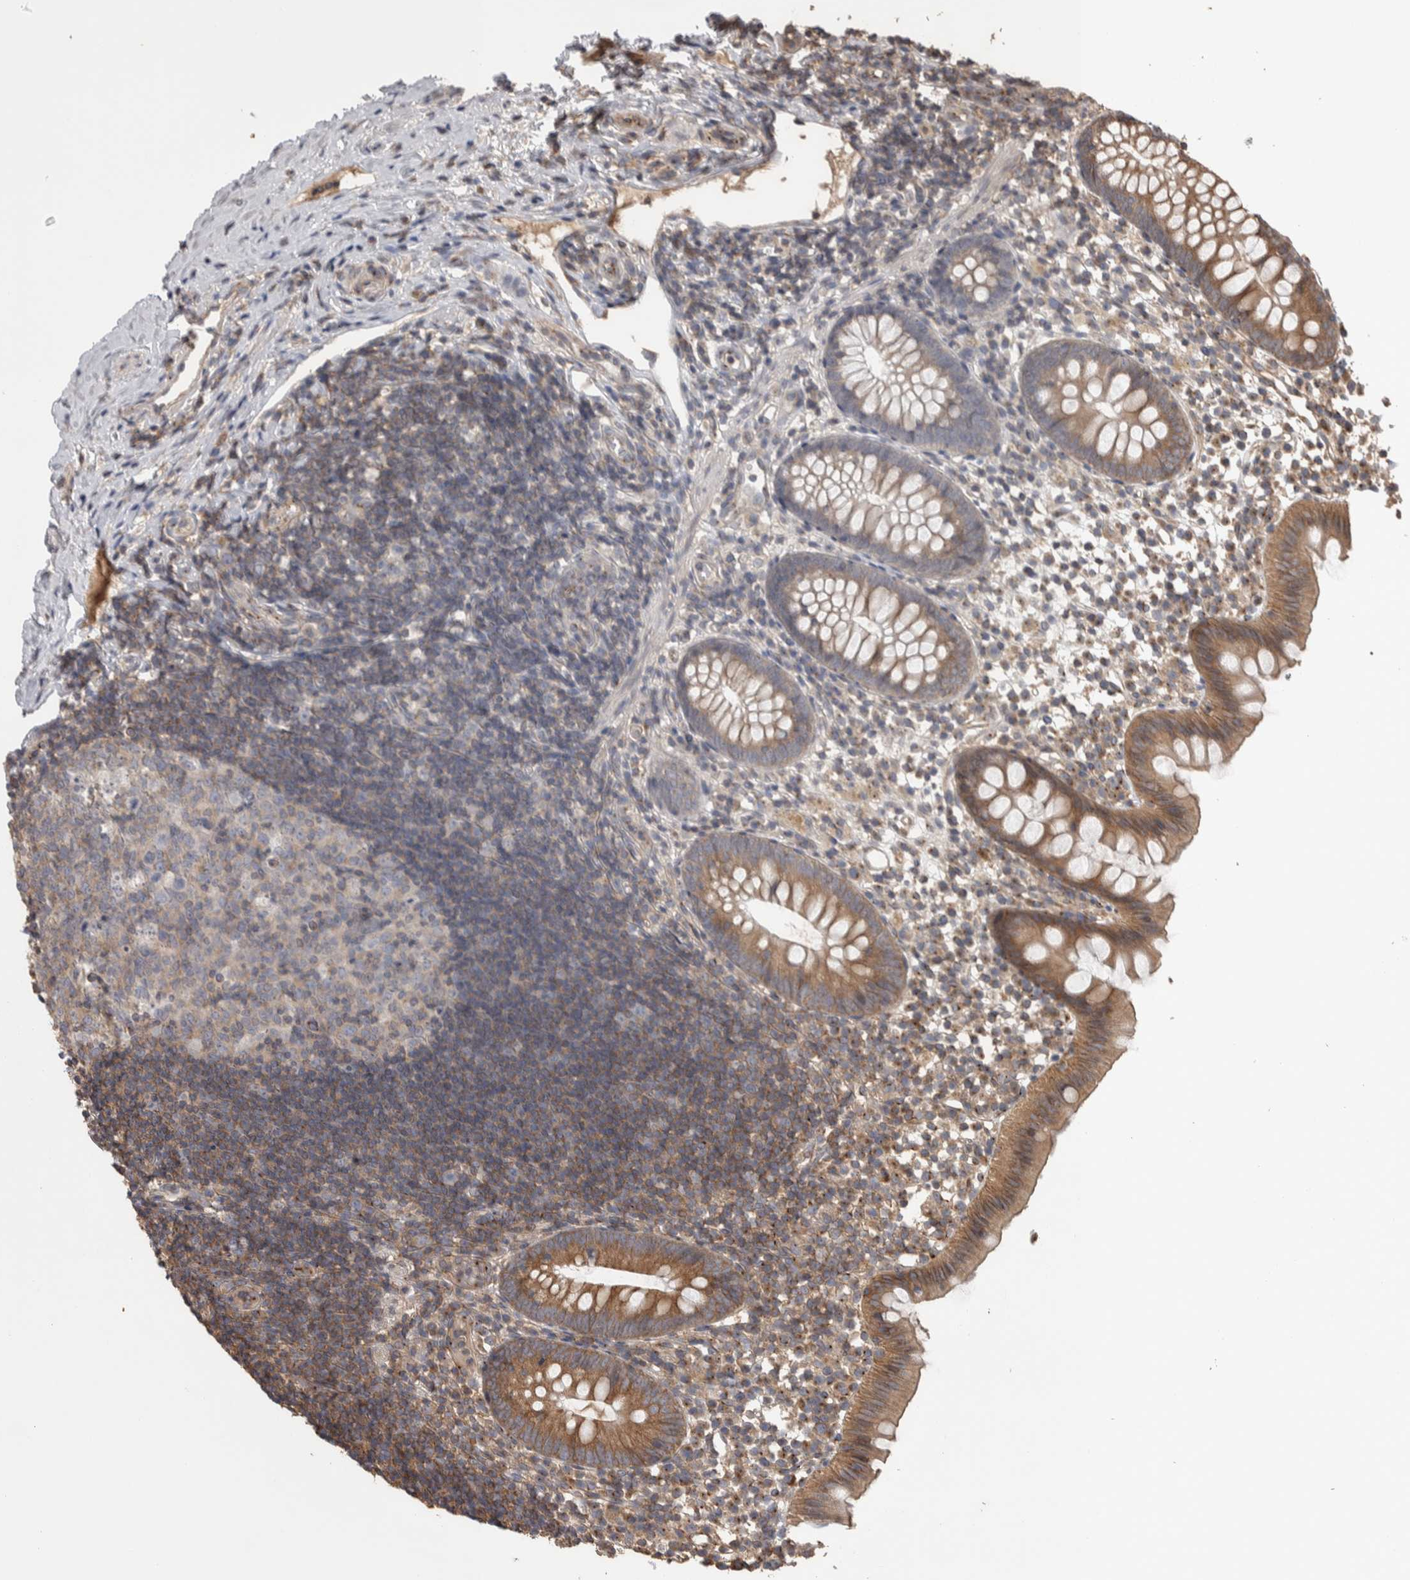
{"staining": {"intensity": "moderate", "quantity": ">75%", "location": "cytoplasmic/membranous"}, "tissue": "appendix", "cell_type": "Glandular cells", "image_type": "normal", "snomed": [{"axis": "morphology", "description": "Normal tissue, NOS"}, {"axis": "topography", "description": "Appendix"}], "caption": "High-power microscopy captured an immunohistochemistry (IHC) photomicrograph of benign appendix, revealing moderate cytoplasmic/membranous expression in approximately >75% of glandular cells.", "gene": "IFRD1", "patient": {"sex": "female", "age": 20}}